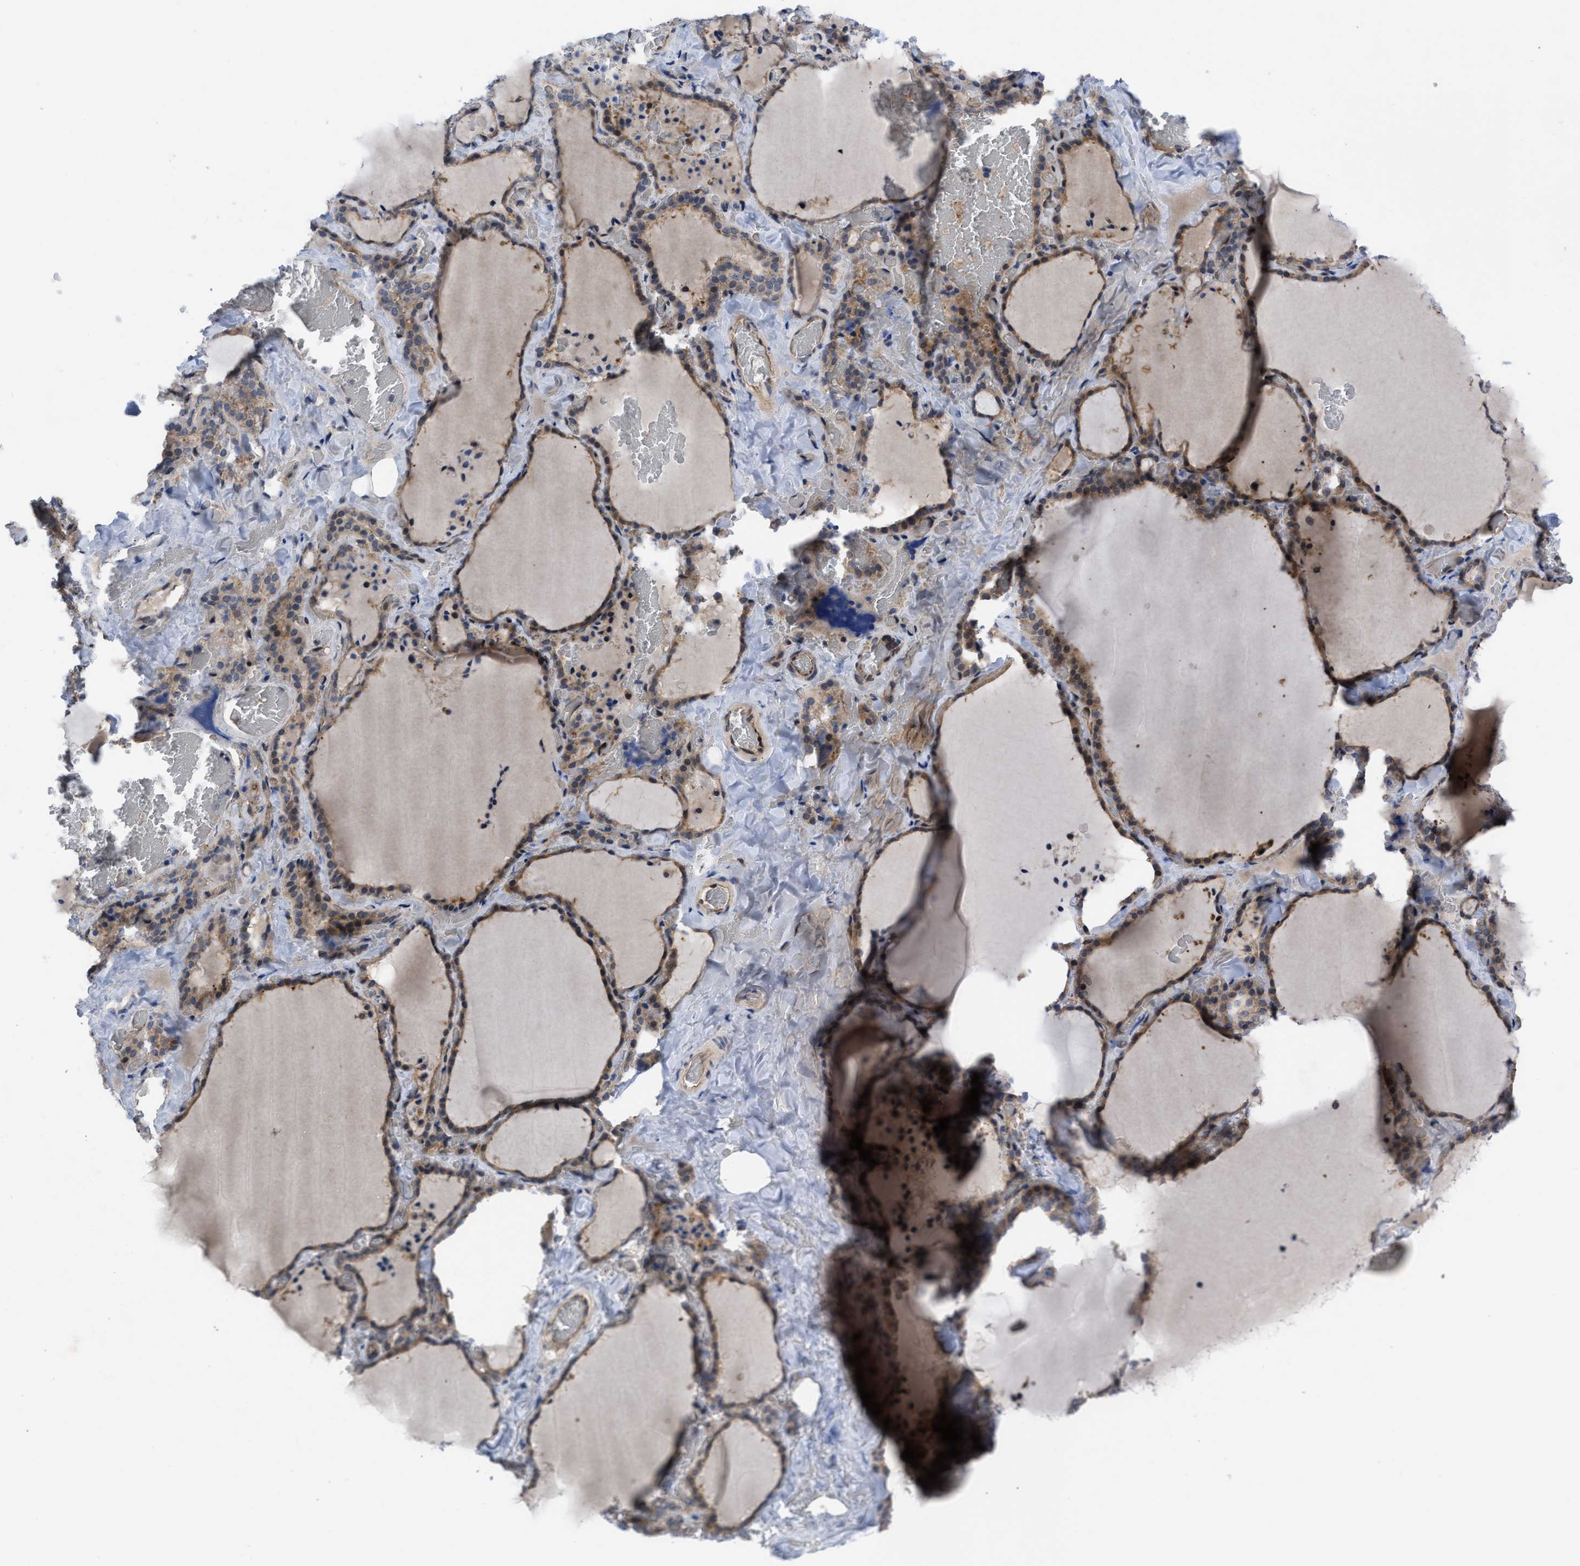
{"staining": {"intensity": "moderate", "quantity": ">75%", "location": "cytoplasmic/membranous"}, "tissue": "thyroid gland", "cell_type": "Glandular cells", "image_type": "normal", "snomed": [{"axis": "morphology", "description": "Normal tissue, NOS"}, {"axis": "topography", "description": "Thyroid gland"}], "caption": "An image showing moderate cytoplasmic/membranous positivity in approximately >75% of glandular cells in normal thyroid gland, as visualized by brown immunohistochemical staining.", "gene": "IL17RE", "patient": {"sex": "female", "age": 22}}